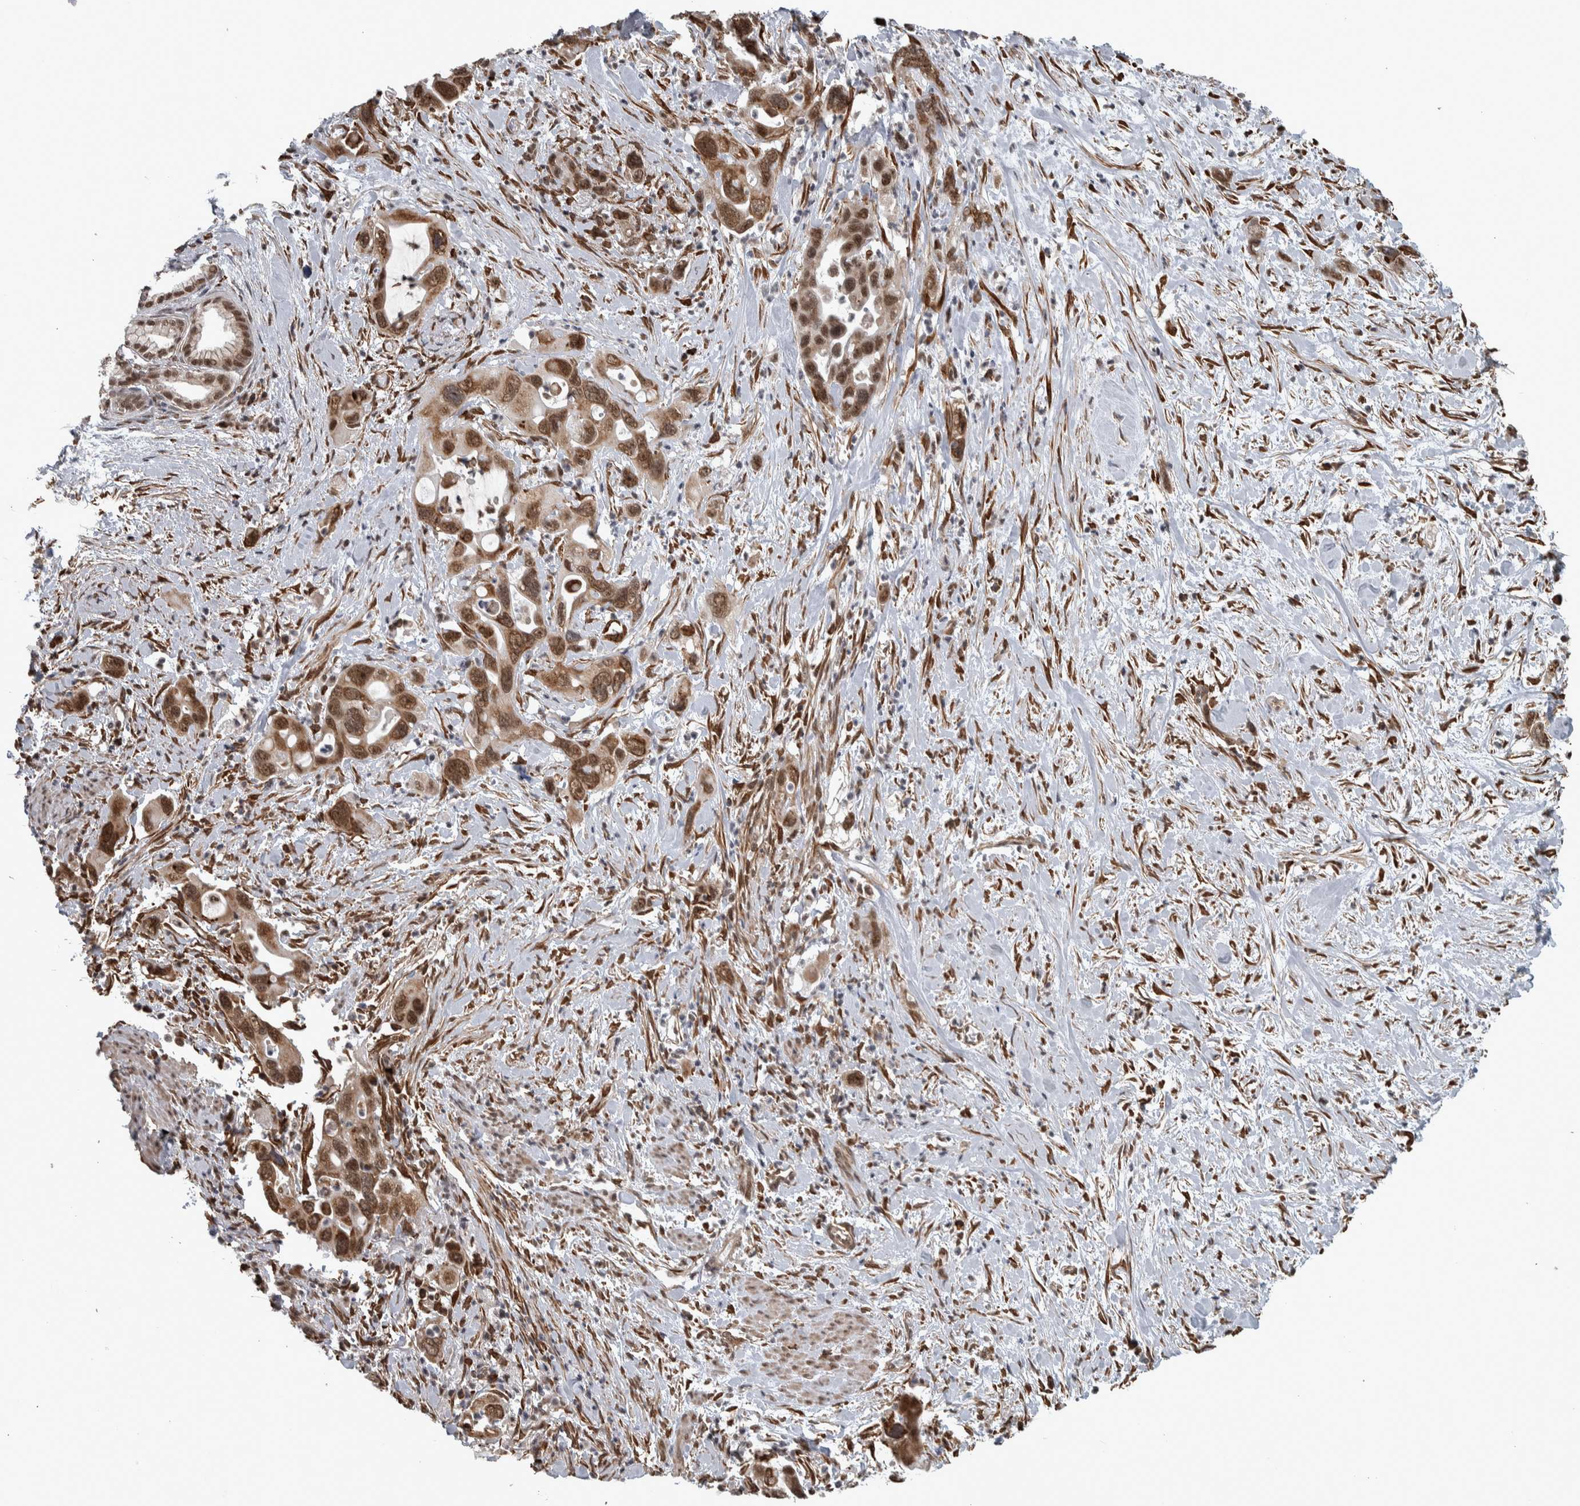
{"staining": {"intensity": "strong", "quantity": ">75%", "location": "nuclear"}, "tissue": "pancreatic cancer", "cell_type": "Tumor cells", "image_type": "cancer", "snomed": [{"axis": "morphology", "description": "Adenocarcinoma, NOS"}, {"axis": "topography", "description": "Pancreas"}], "caption": "Immunohistochemical staining of adenocarcinoma (pancreatic) demonstrates strong nuclear protein staining in about >75% of tumor cells.", "gene": "DDX42", "patient": {"sex": "female", "age": 70}}